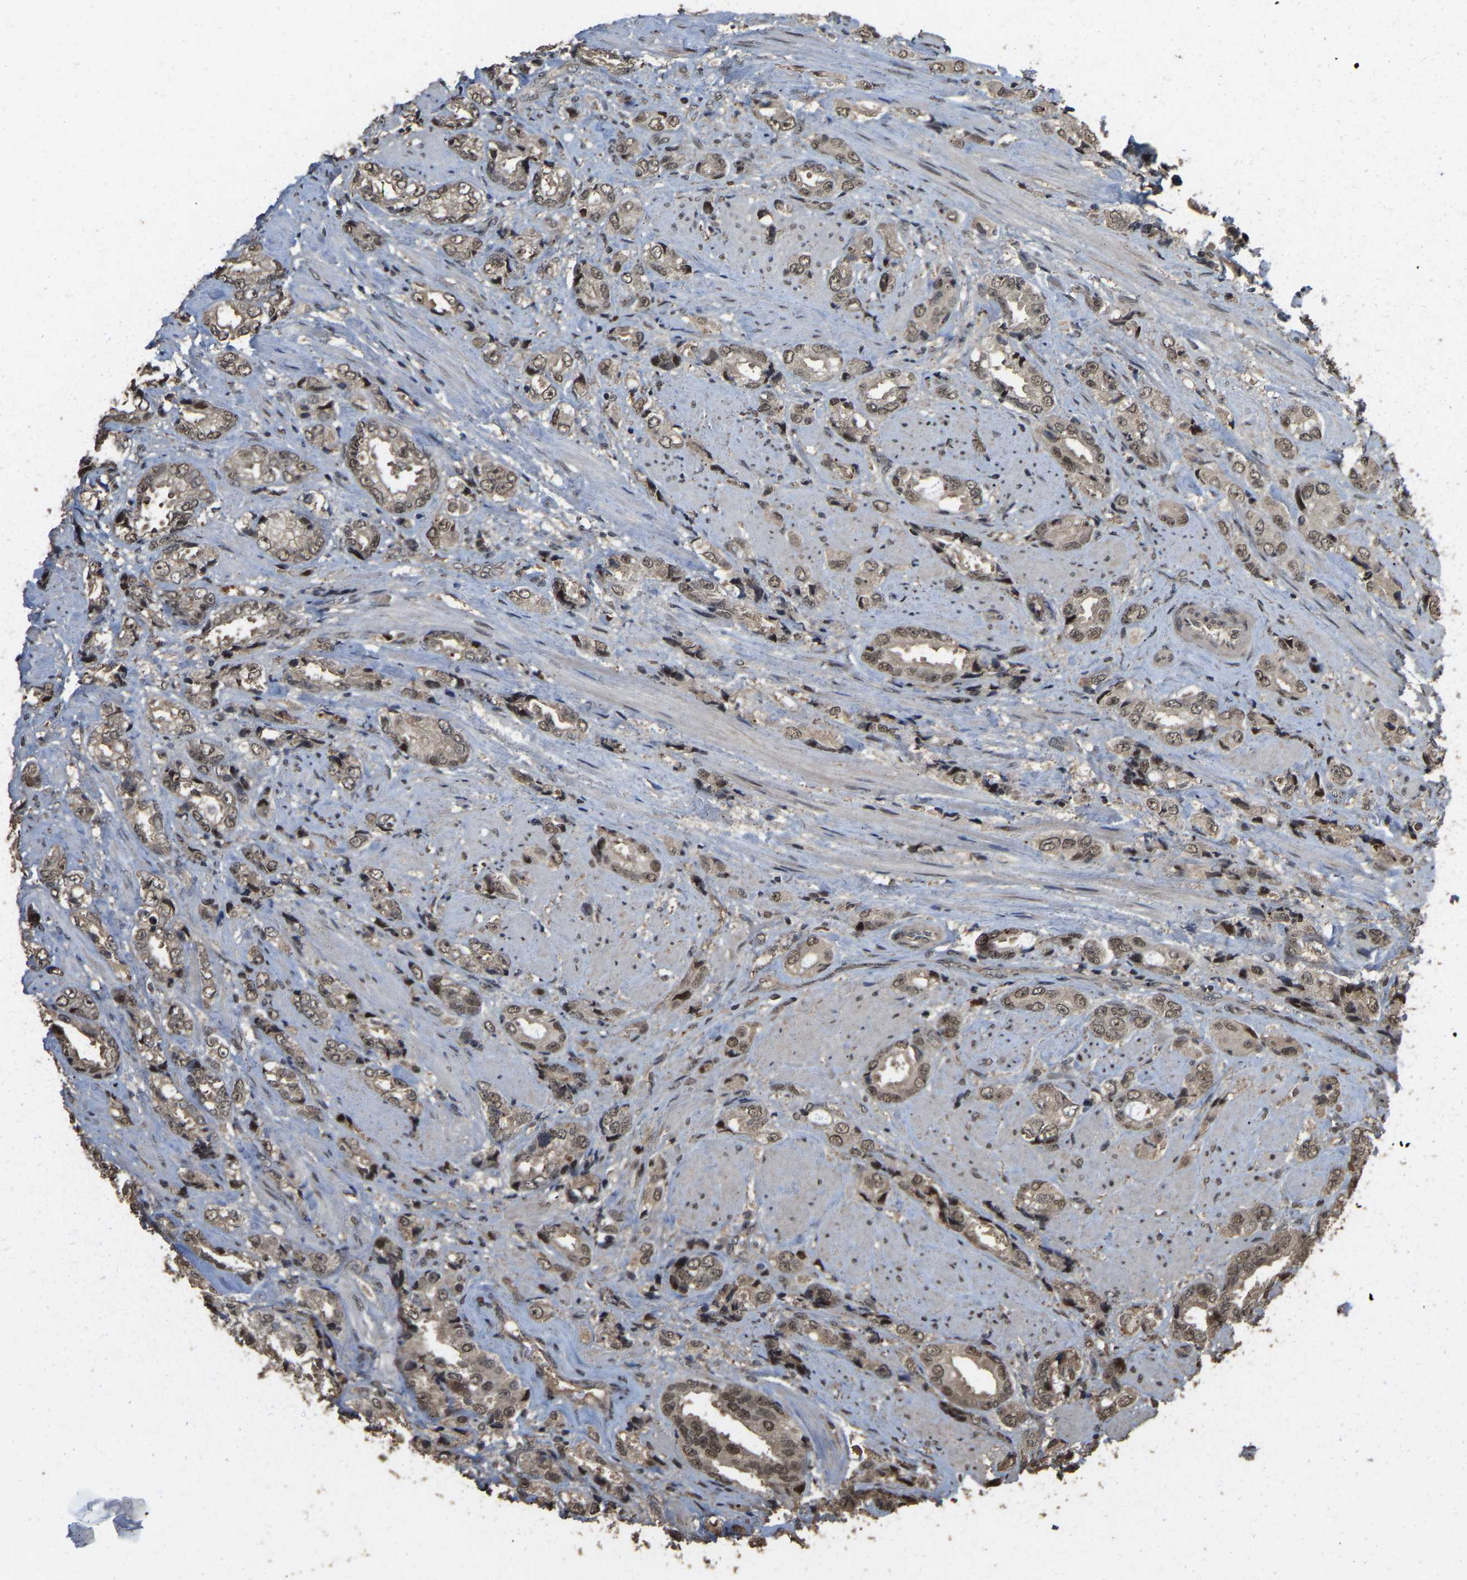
{"staining": {"intensity": "weak", "quantity": ">75%", "location": "nuclear"}, "tissue": "prostate cancer", "cell_type": "Tumor cells", "image_type": "cancer", "snomed": [{"axis": "morphology", "description": "Adenocarcinoma, High grade"}, {"axis": "topography", "description": "Prostate"}], "caption": "Weak nuclear expression is present in approximately >75% of tumor cells in prostate cancer.", "gene": "ARHGAP23", "patient": {"sex": "male", "age": 61}}